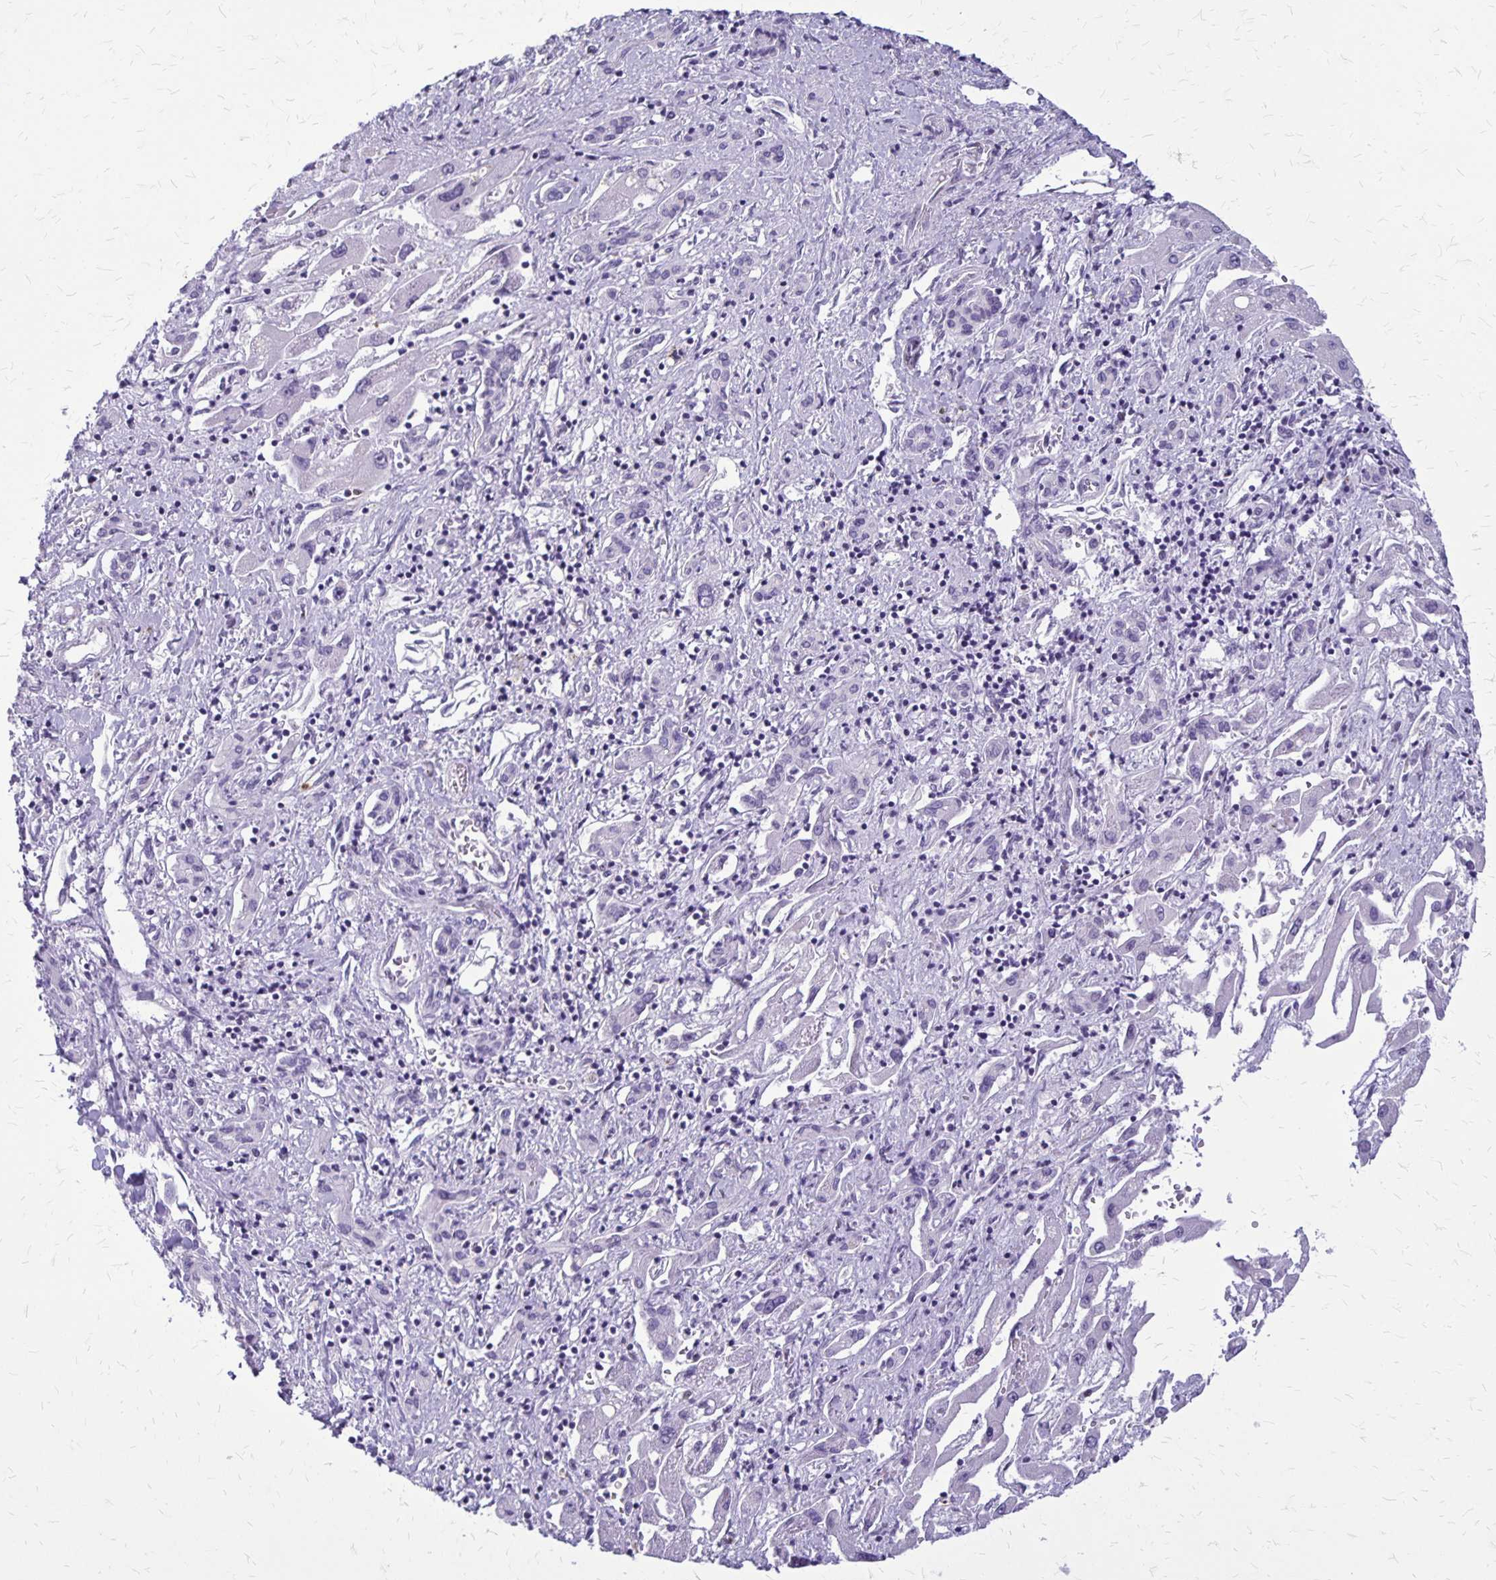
{"staining": {"intensity": "negative", "quantity": "none", "location": "none"}, "tissue": "liver cancer", "cell_type": "Tumor cells", "image_type": "cancer", "snomed": [{"axis": "morphology", "description": "Carcinoma, Hepatocellular, NOS"}, {"axis": "topography", "description": "Liver"}], "caption": "A high-resolution histopathology image shows immunohistochemistry staining of liver cancer (hepatocellular carcinoma), which reveals no significant staining in tumor cells.", "gene": "GP9", "patient": {"sex": "male", "age": 73}}